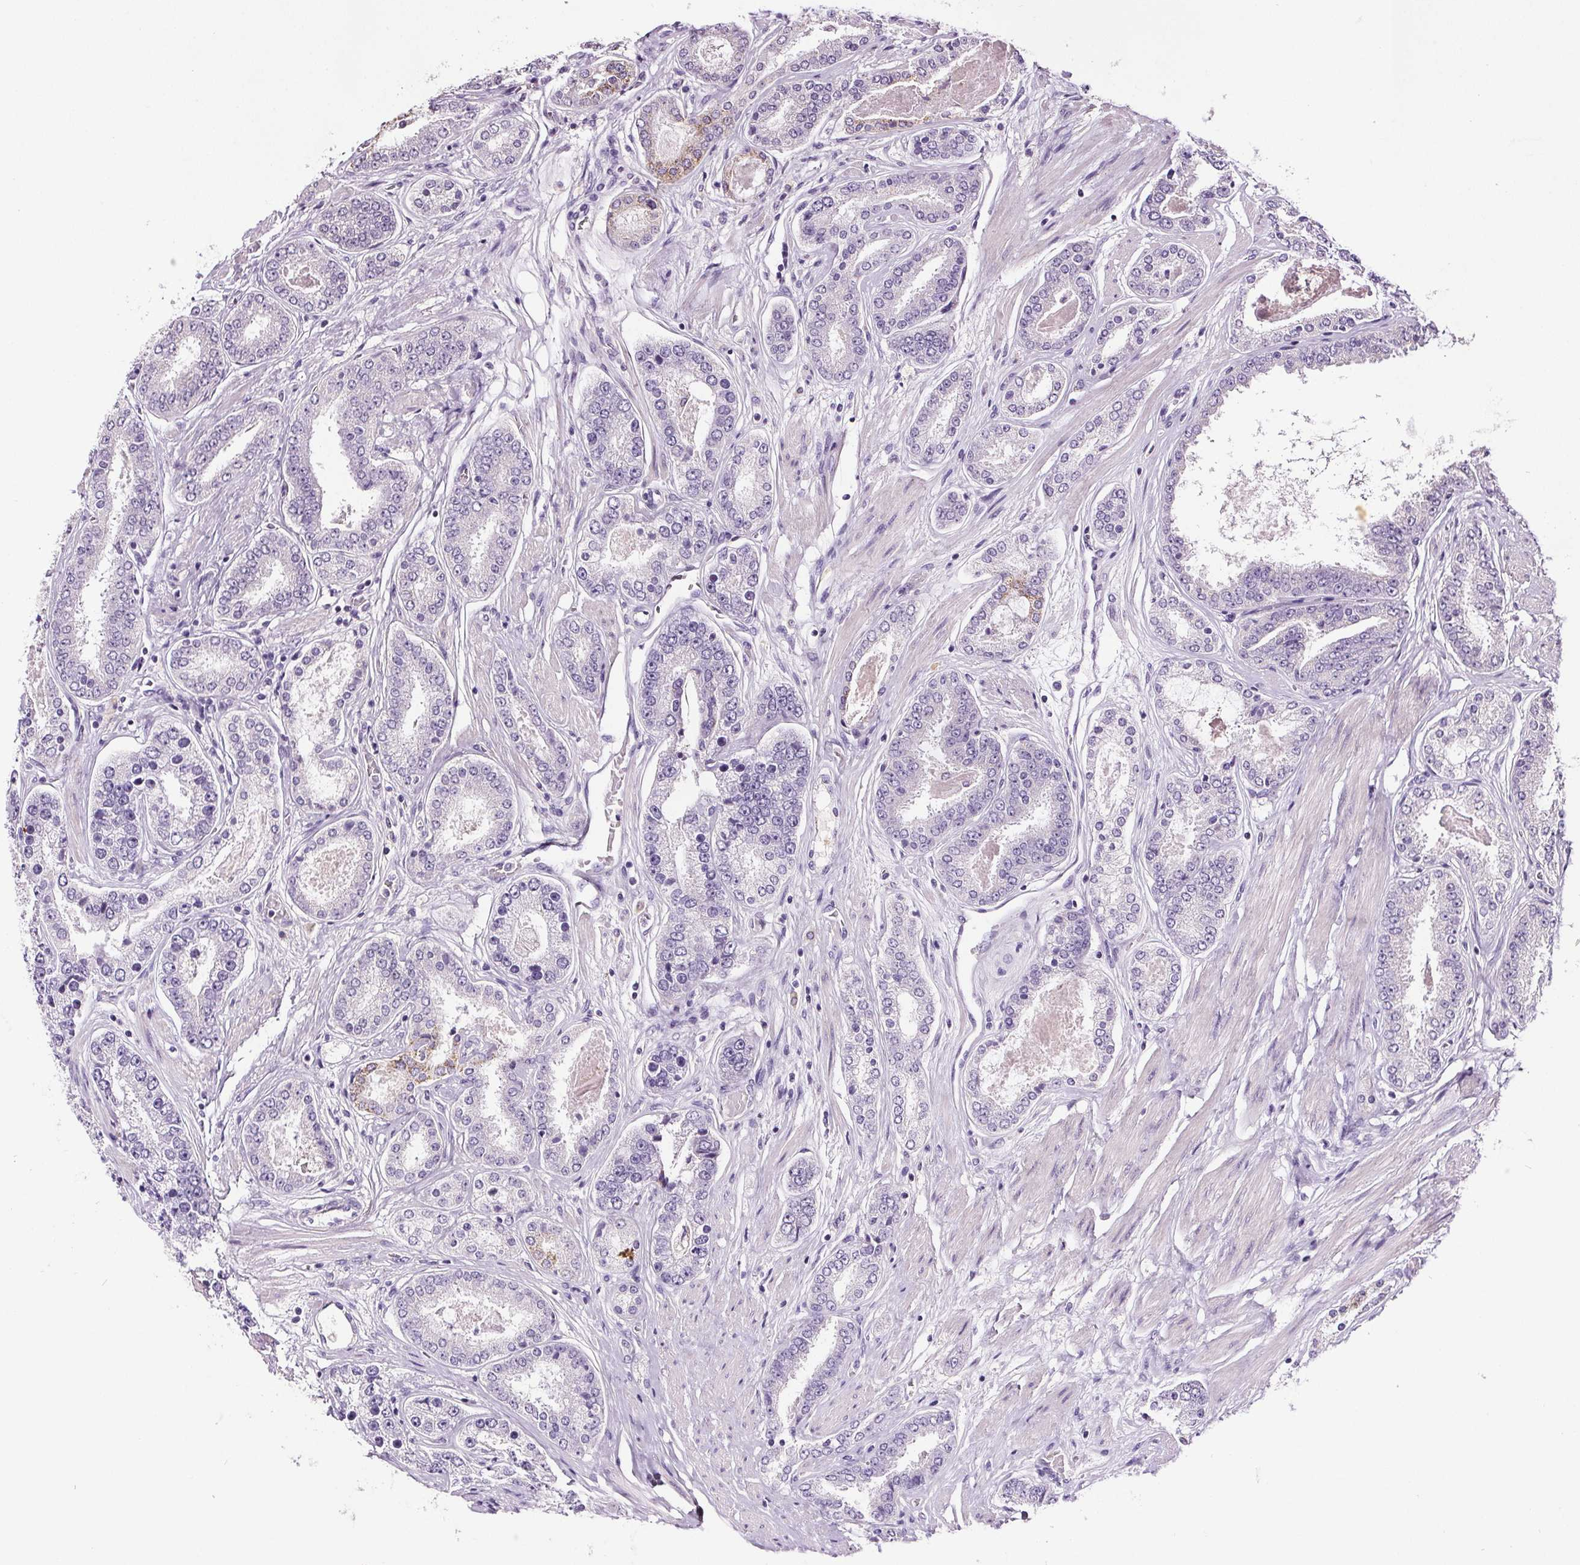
{"staining": {"intensity": "negative", "quantity": "none", "location": "none"}, "tissue": "prostate cancer", "cell_type": "Tumor cells", "image_type": "cancer", "snomed": [{"axis": "morphology", "description": "Adenocarcinoma, High grade"}, {"axis": "topography", "description": "Prostate"}], "caption": "This is an immunohistochemistry image of adenocarcinoma (high-grade) (prostate). There is no positivity in tumor cells.", "gene": "GPIHBP1", "patient": {"sex": "male", "age": 63}}